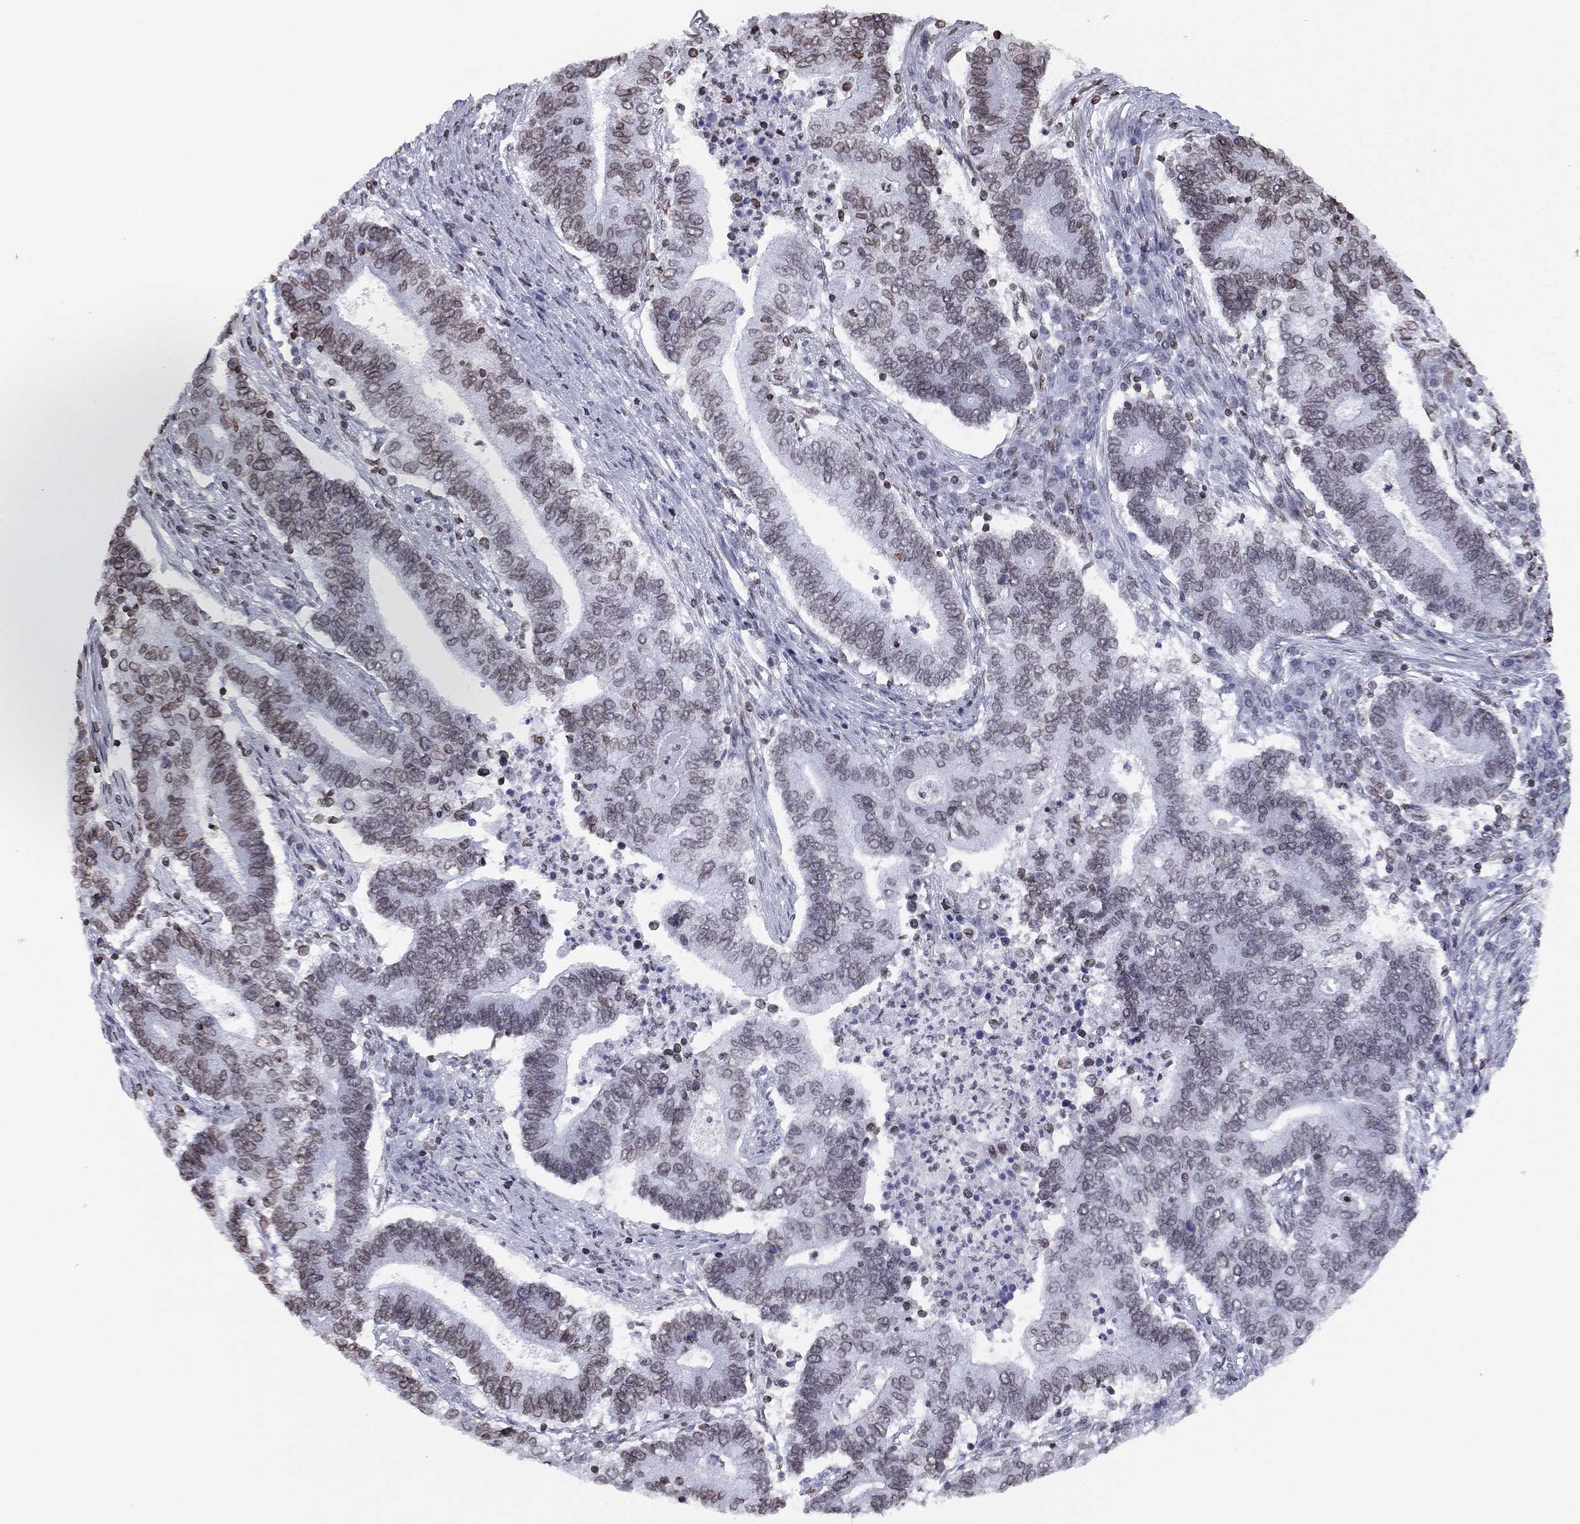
{"staining": {"intensity": "weak", "quantity": "25%-75%", "location": "cytoplasmic/membranous,nuclear"}, "tissue": "endometrial cancer", "cell_type": "Tumor cells", "image_type": "cancer", "snomed": [{"axis": "morphology", "description": "Adenocarcinoma, NOS"}, {"axis": "topography", "description": "Uterus"}, {"axis": "topography", "description": "Endometrium"}], "caption": "Endometrial cancer (adenocarcinoma) stained with DAB IHC displays low levels of weak cytoplasmic/membranous and nuclear staining in about 25%-75% of tumor cells. (brown staining indicates protein expression, while blue staining denotes nuclei).", "gene": "ESPL1", "patient": {"sex": "female", "age": 54}}